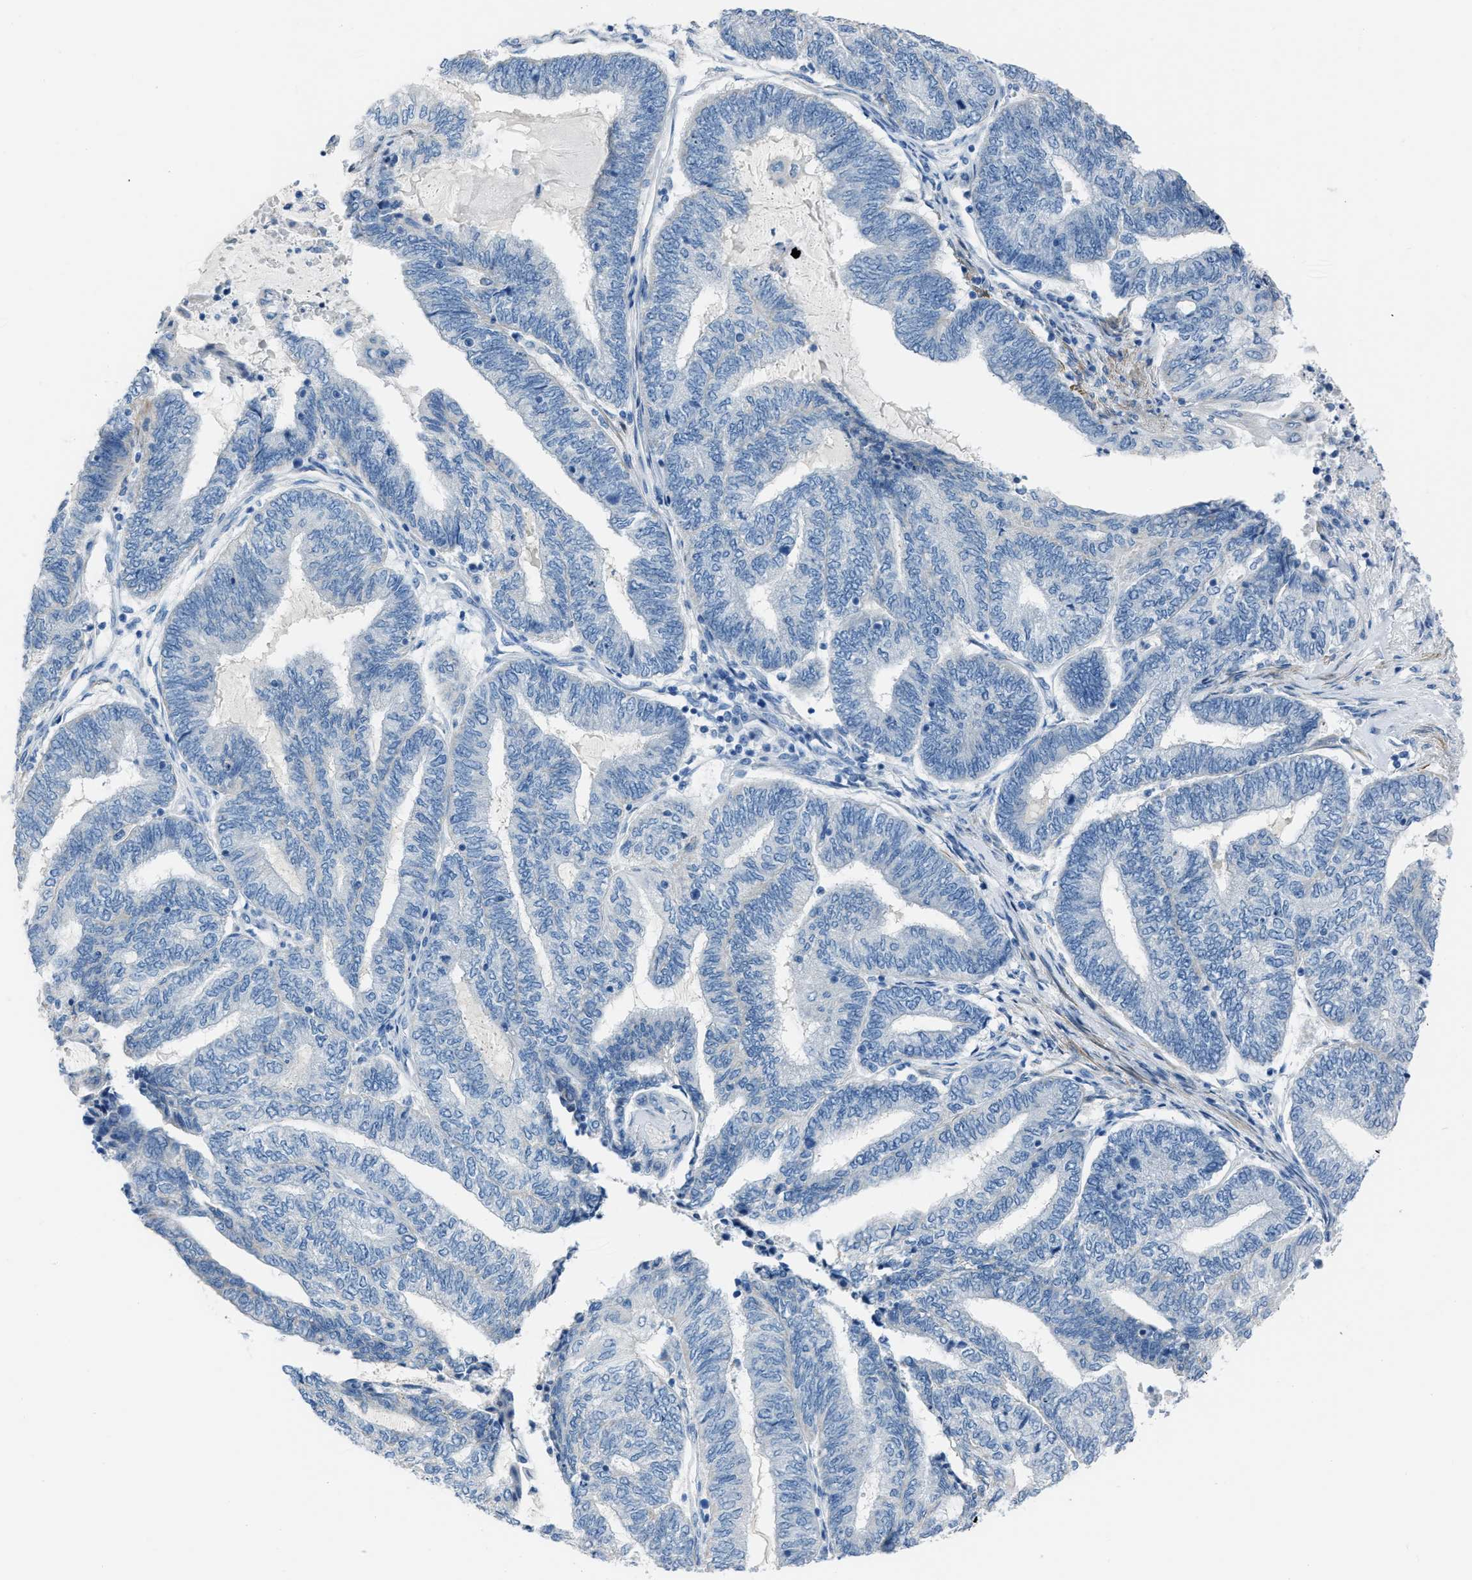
{"staining": {"intensity": "negative", "quantity": "none", "location": "none"}, "tissue": "endometrial cancer", "cell_type": "Tumor cells", "image_type": "cancer", "snomed": [{"axis": "morphology", "description": "Adenocarcinoma, NOS"}, {"axis": "topography", "description": "Uterus"}, {"axis": "topography", "description": "Endometrium"}], "caption": "DAB immunohistochemical staining of human endometrial cancer (adenocarcinoma) displays no significant expression in tumor cells.", "gene": "SPATC1L", "patient": {"sex": "female", "age": 70}}